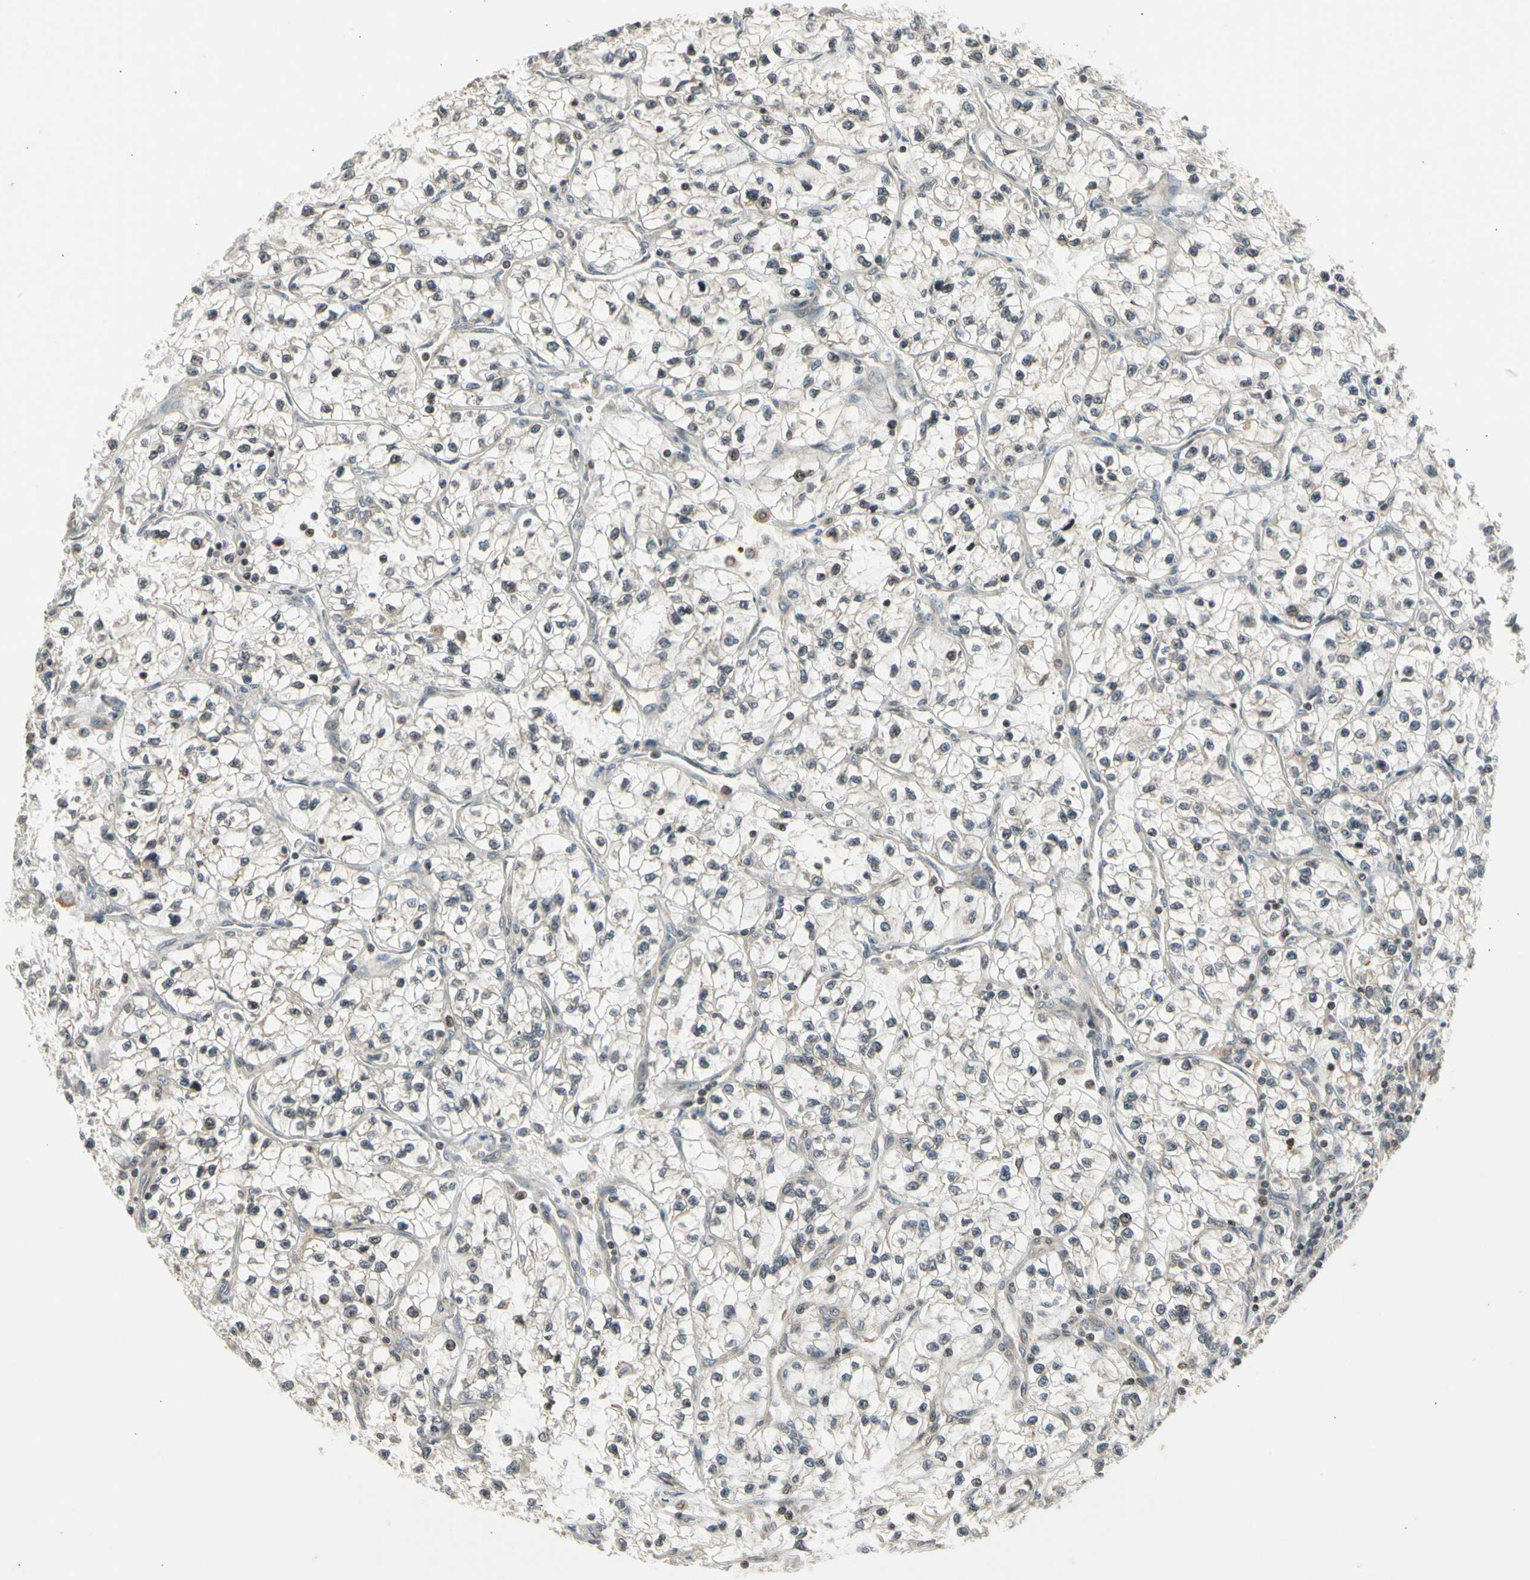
{"staining": {"intensity": "negative", "quantity": "none", "location": "none"}, "tissue": "renal cancer", "cell_type": "Tumor cells", "image_type": "cancer", "snomed": [{"axis": "morphology", "description": "Adenocarcinoma, NOS"}, {"axis": "topography", "description": "Kidney"}], "caption": "Protein analysis of renal adenocarcinoma displays no significant positivity in tumor cells.", "gene": "EFNB2", "patient": {"sex": "female", "age": 57}}